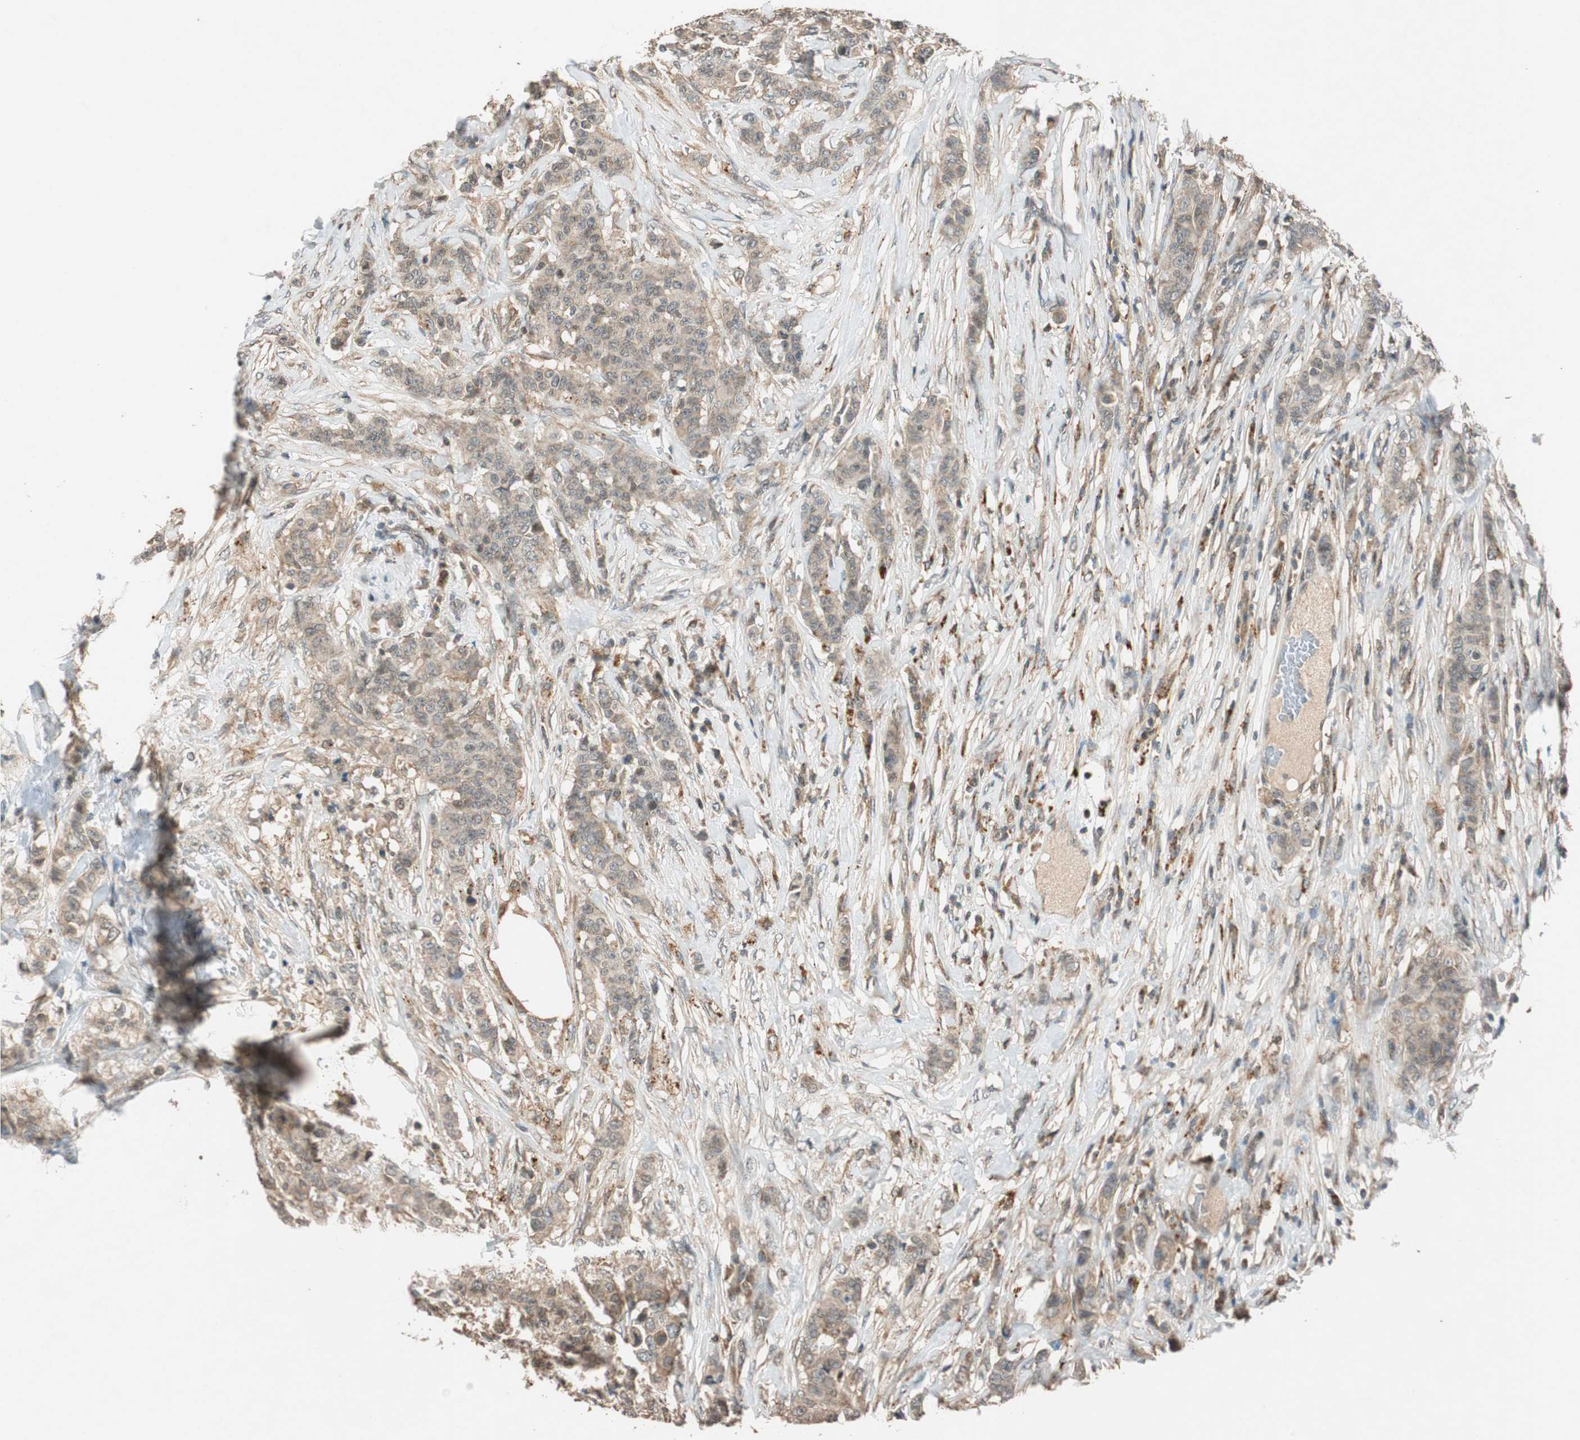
{"staining": {"intensity": "weak", "quantity": ">75%", "location": "cytoplasmic/membranous"}, "tissue": "breast cancer", "cell_type": "Tumor cells", "image_type": "cancer", "snomed": [{"axis": "morphology", "description": "Duct carcinoma"}, {"axis": "topography", "description": "Breast"}], "caption": "Immunohistochemical staining of human breast infiltrating ductal carcinoma shows low levels of weak cytoplasmic/membranous protein positivity in approximately >75% of tumor cells.", "gene": "GLB1", "patient": {"sex": "female", "age": 40}}